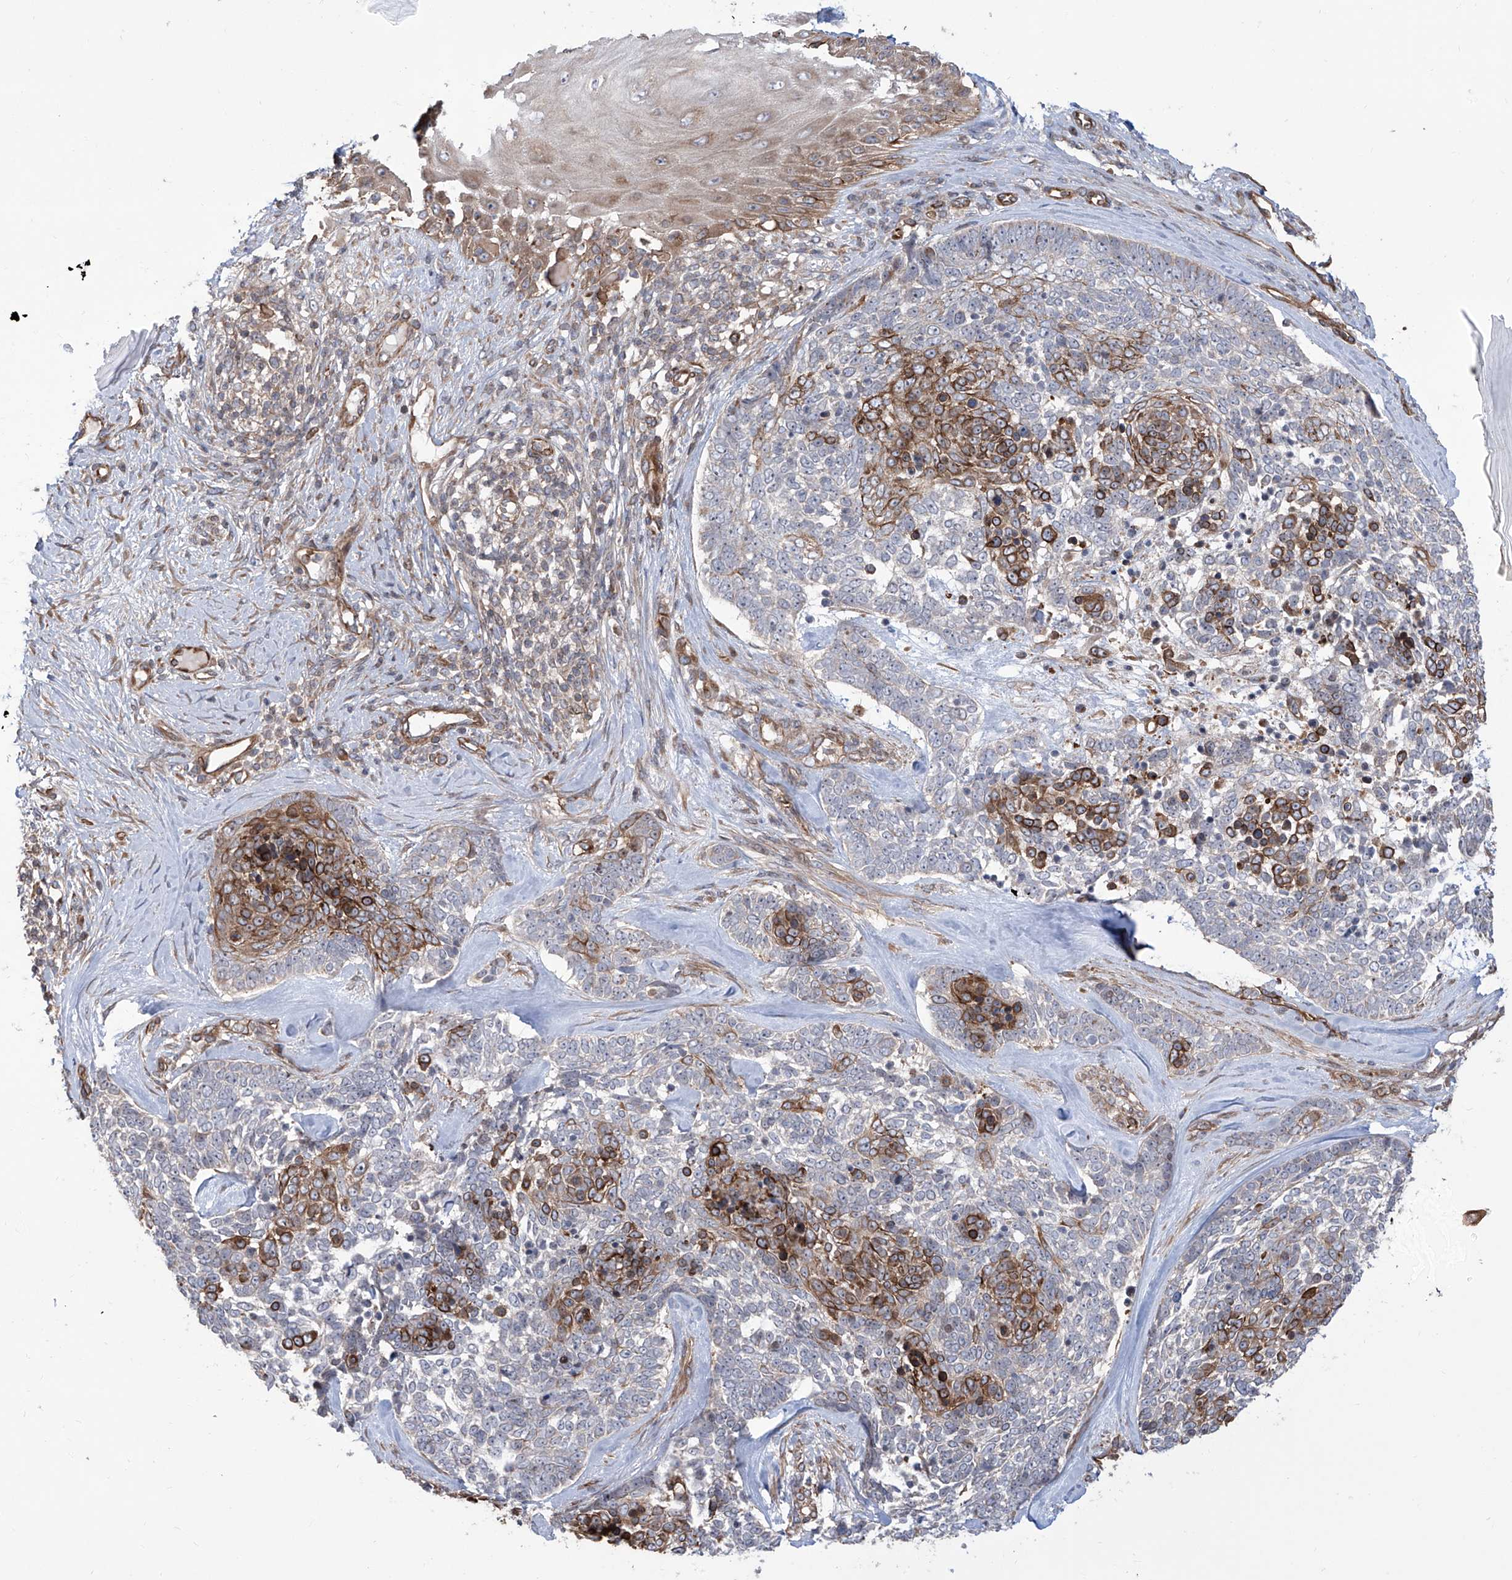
{"staining": {"intensity": "moderate", "quantity": "25%-75%", "location": "cytoplasmic/membranous"}, "tissue": "skin cancer", "cell_type": "Tumor cells", "image_type": "cancer", "snomed": [{"axis": "morphology", "description": "Basal cell carcinoma"}, {"axis": "topography", "description": "Skin"}], "caption": "Protein positivity by immunohistochemistry (IHC) demonstrates moderate cytoplasmic/membranous positivity in about 25%-75% of tumor cells in skin cancer (basal cell carcinoma). (DAB (3,3'-diaminobenzidine) = brown stain, brightfield microscopy at high magnification).", "gene": "APAF1", "patient": {"sex": "female", "age": 81}}